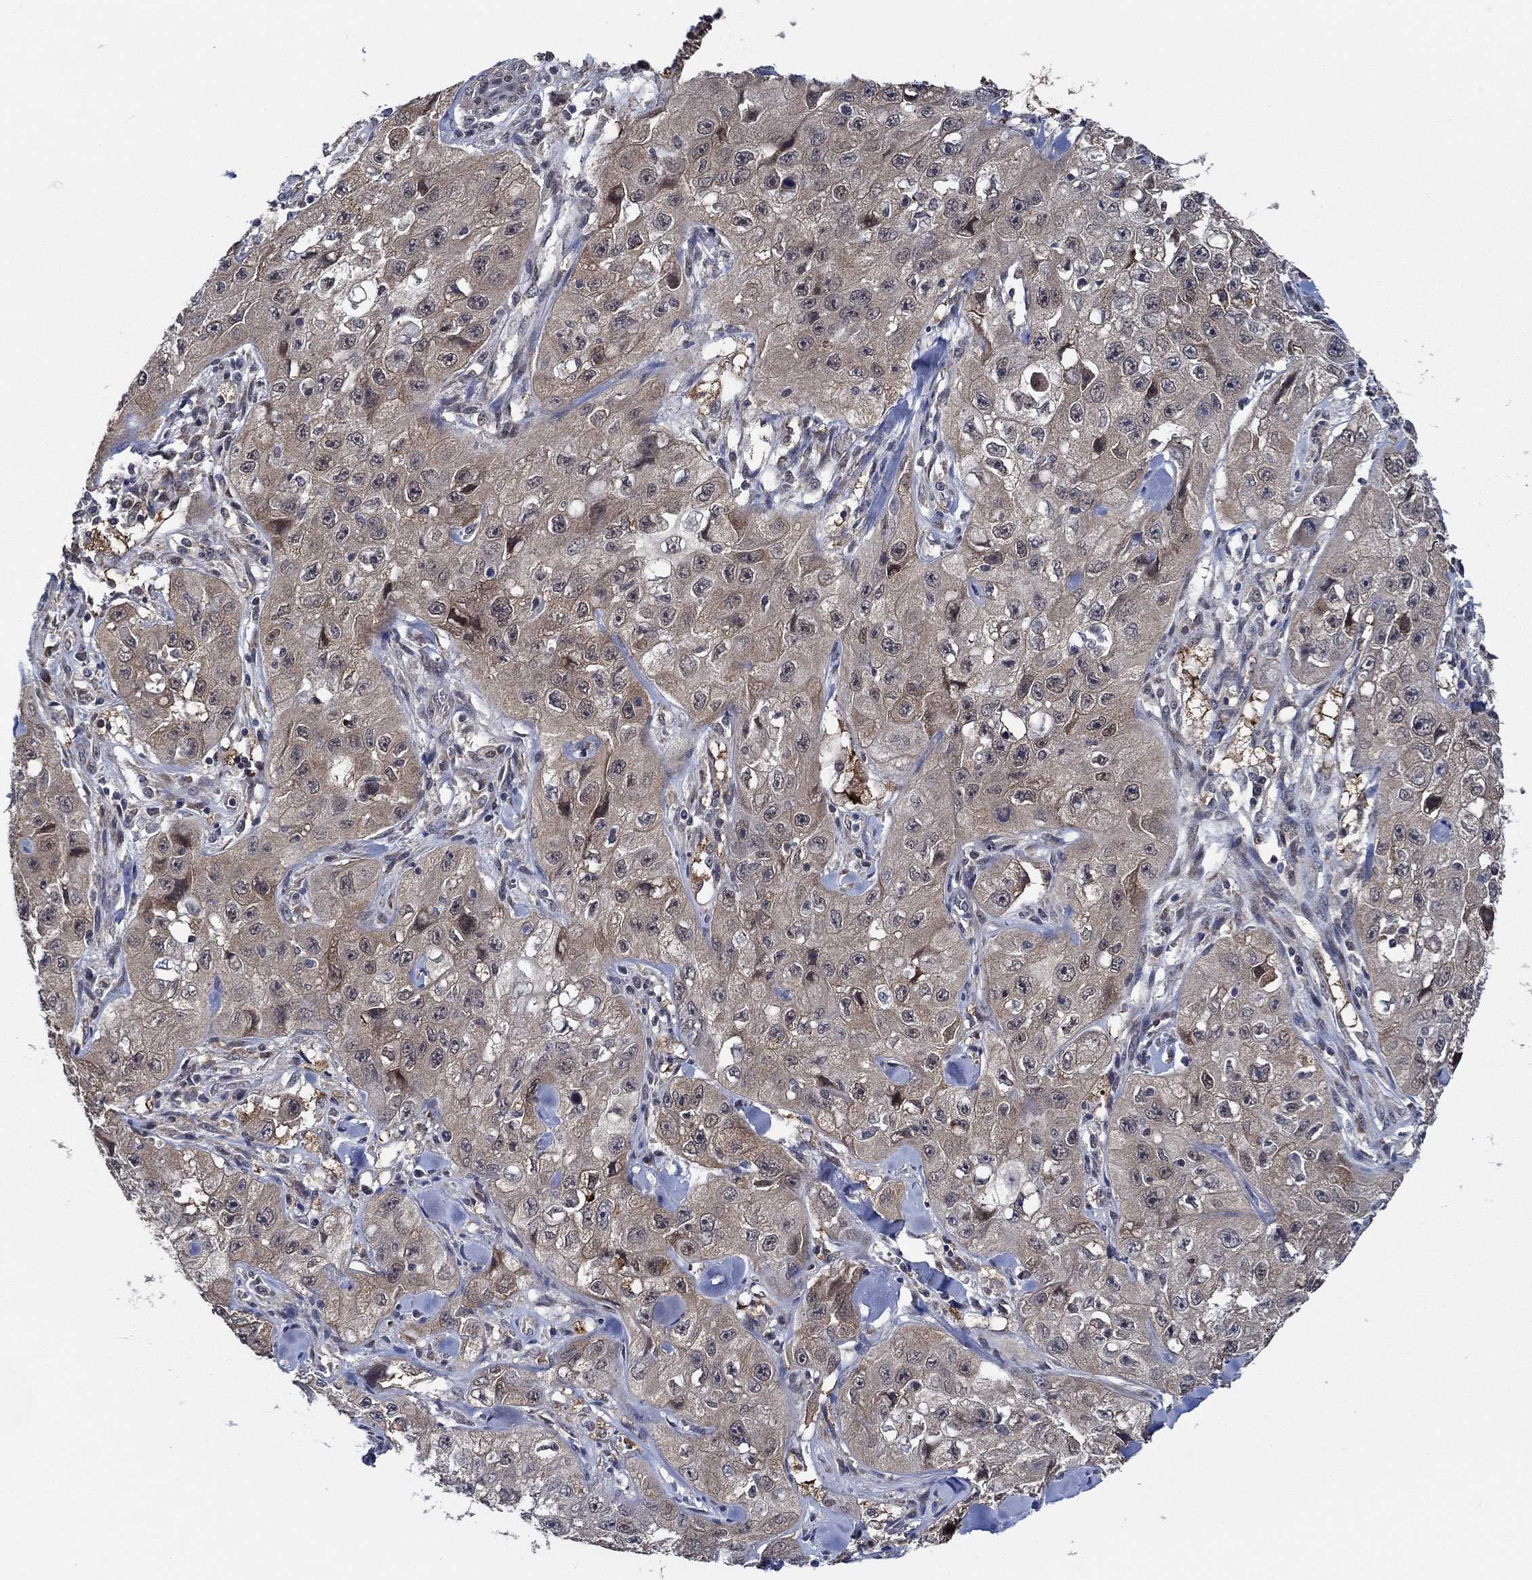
{"staining": {"intensity": "moderate", "quantity": ">75%", "location": "cytoplasmic/membranous"}, "tissue": "skin cancer", "cell_type": "Tumor cells", "image_type": "cancer", "snomed": [{"axis": "morphology", "description": "Squamous cell carcinoma, NOS"}, {"axis": "topography", "description": "Skin"}, {"axis": "topography", "description": "Subcutis"}], "caption": "Immunohistochemical staining of human skin cancer shows moderate cytoplasmic/membranous protein expression in about >75% of tumor cells.", "gene": "DACT1", "patient": {"sex": "male", "age": 73}}